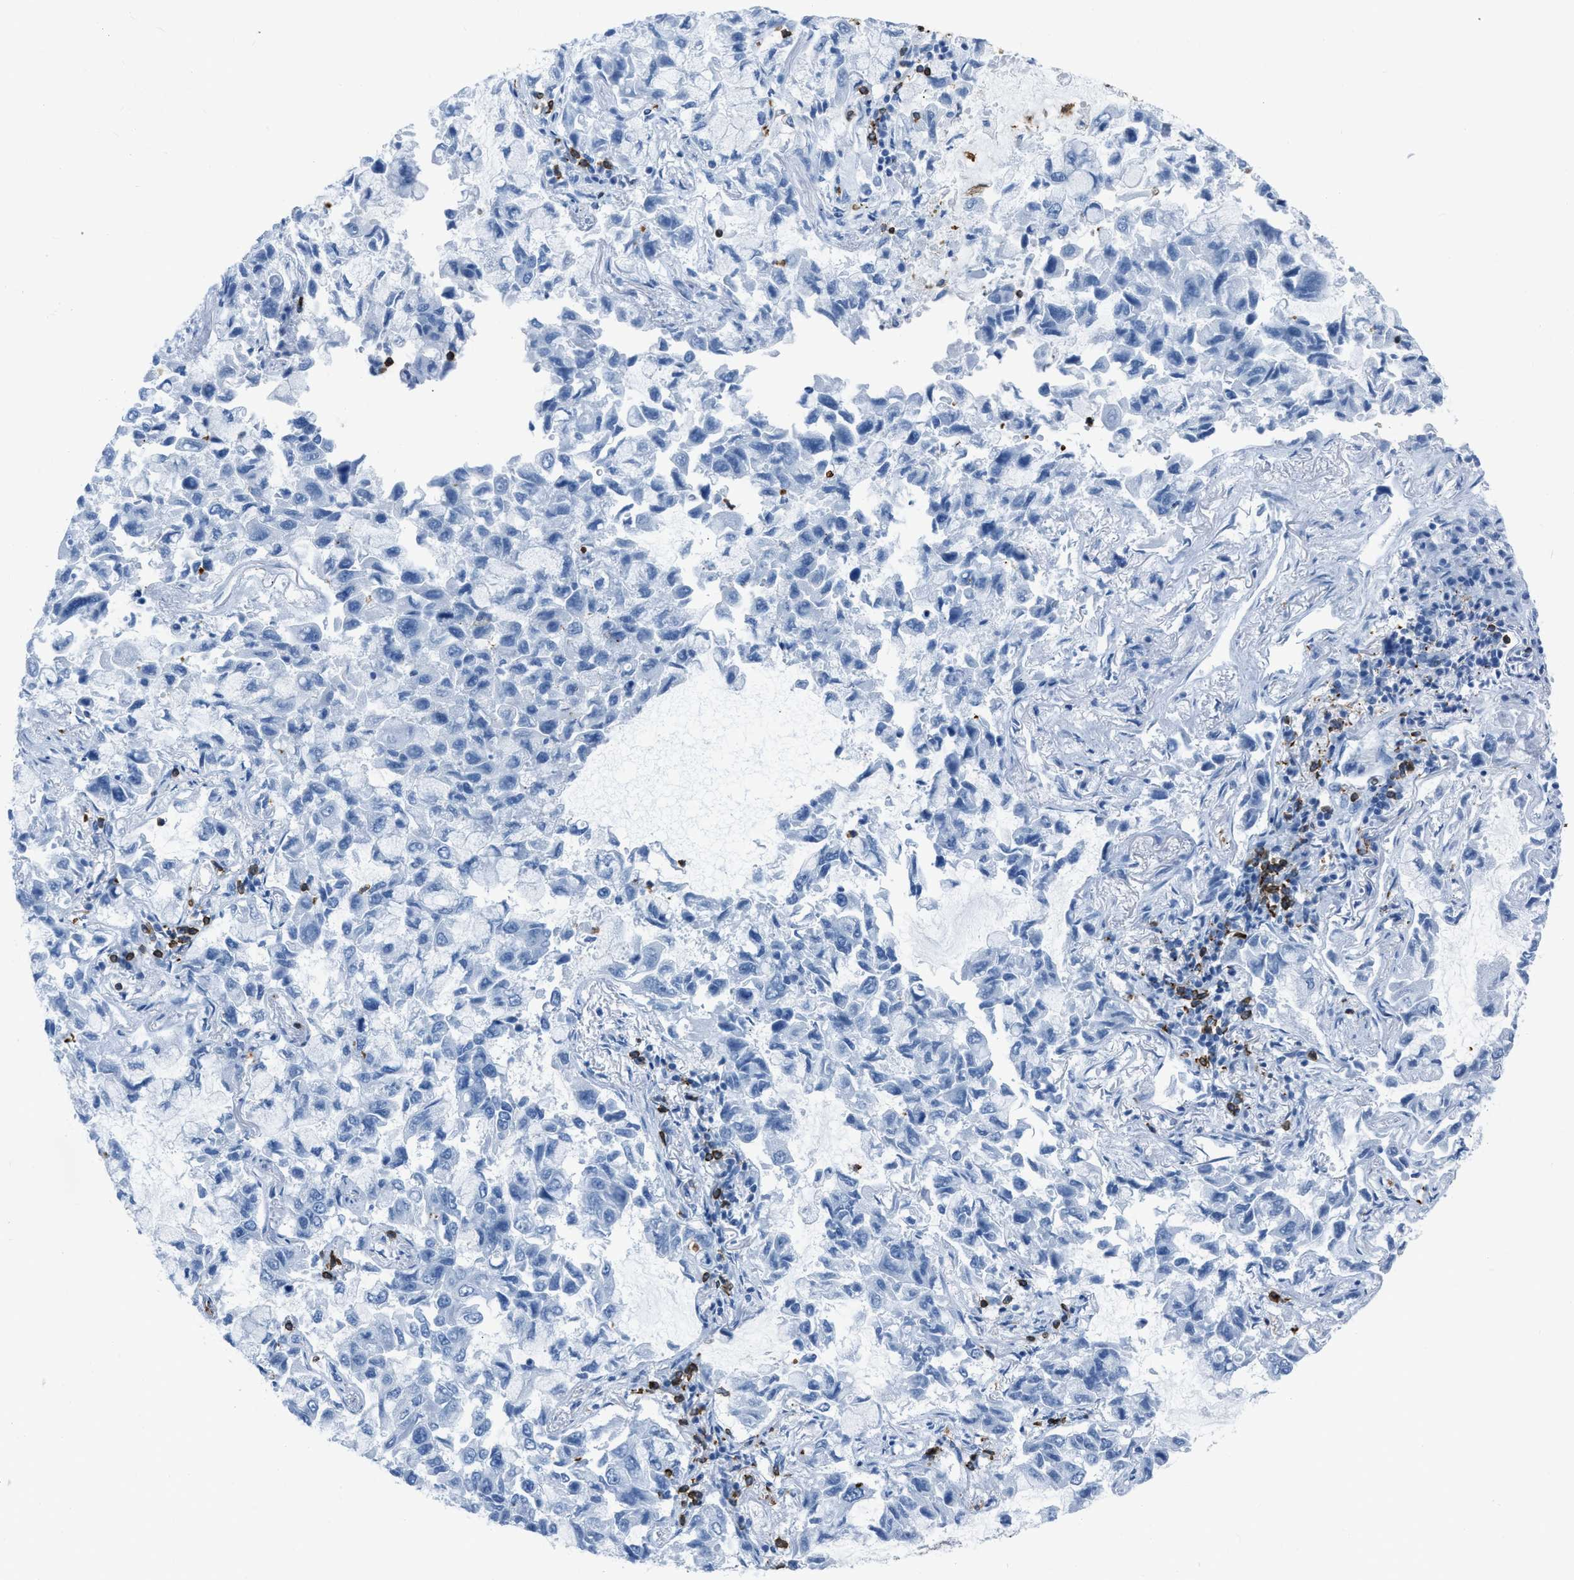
{"staining": {"intensity": "negative", "quantity": "none", "location": "none"}, "tissue": "lung cancer", "cell_type": "Tumor cells", "image_type": "cancer", "snomed": [{"axis": "morphology", "description": "Adenocarcinoma, NOS"}, {"axis": "topography", "description": "Lung"}], "caption": "Immunohistochemistry histopathology image of neoplastic tissue: human lung cancer (adenocarcinoma) stained with DAB demonstrates no significant protein positivity in tumor cells.", "gene": "LSP1", "patient": {"sex": "male", "age": 64}}